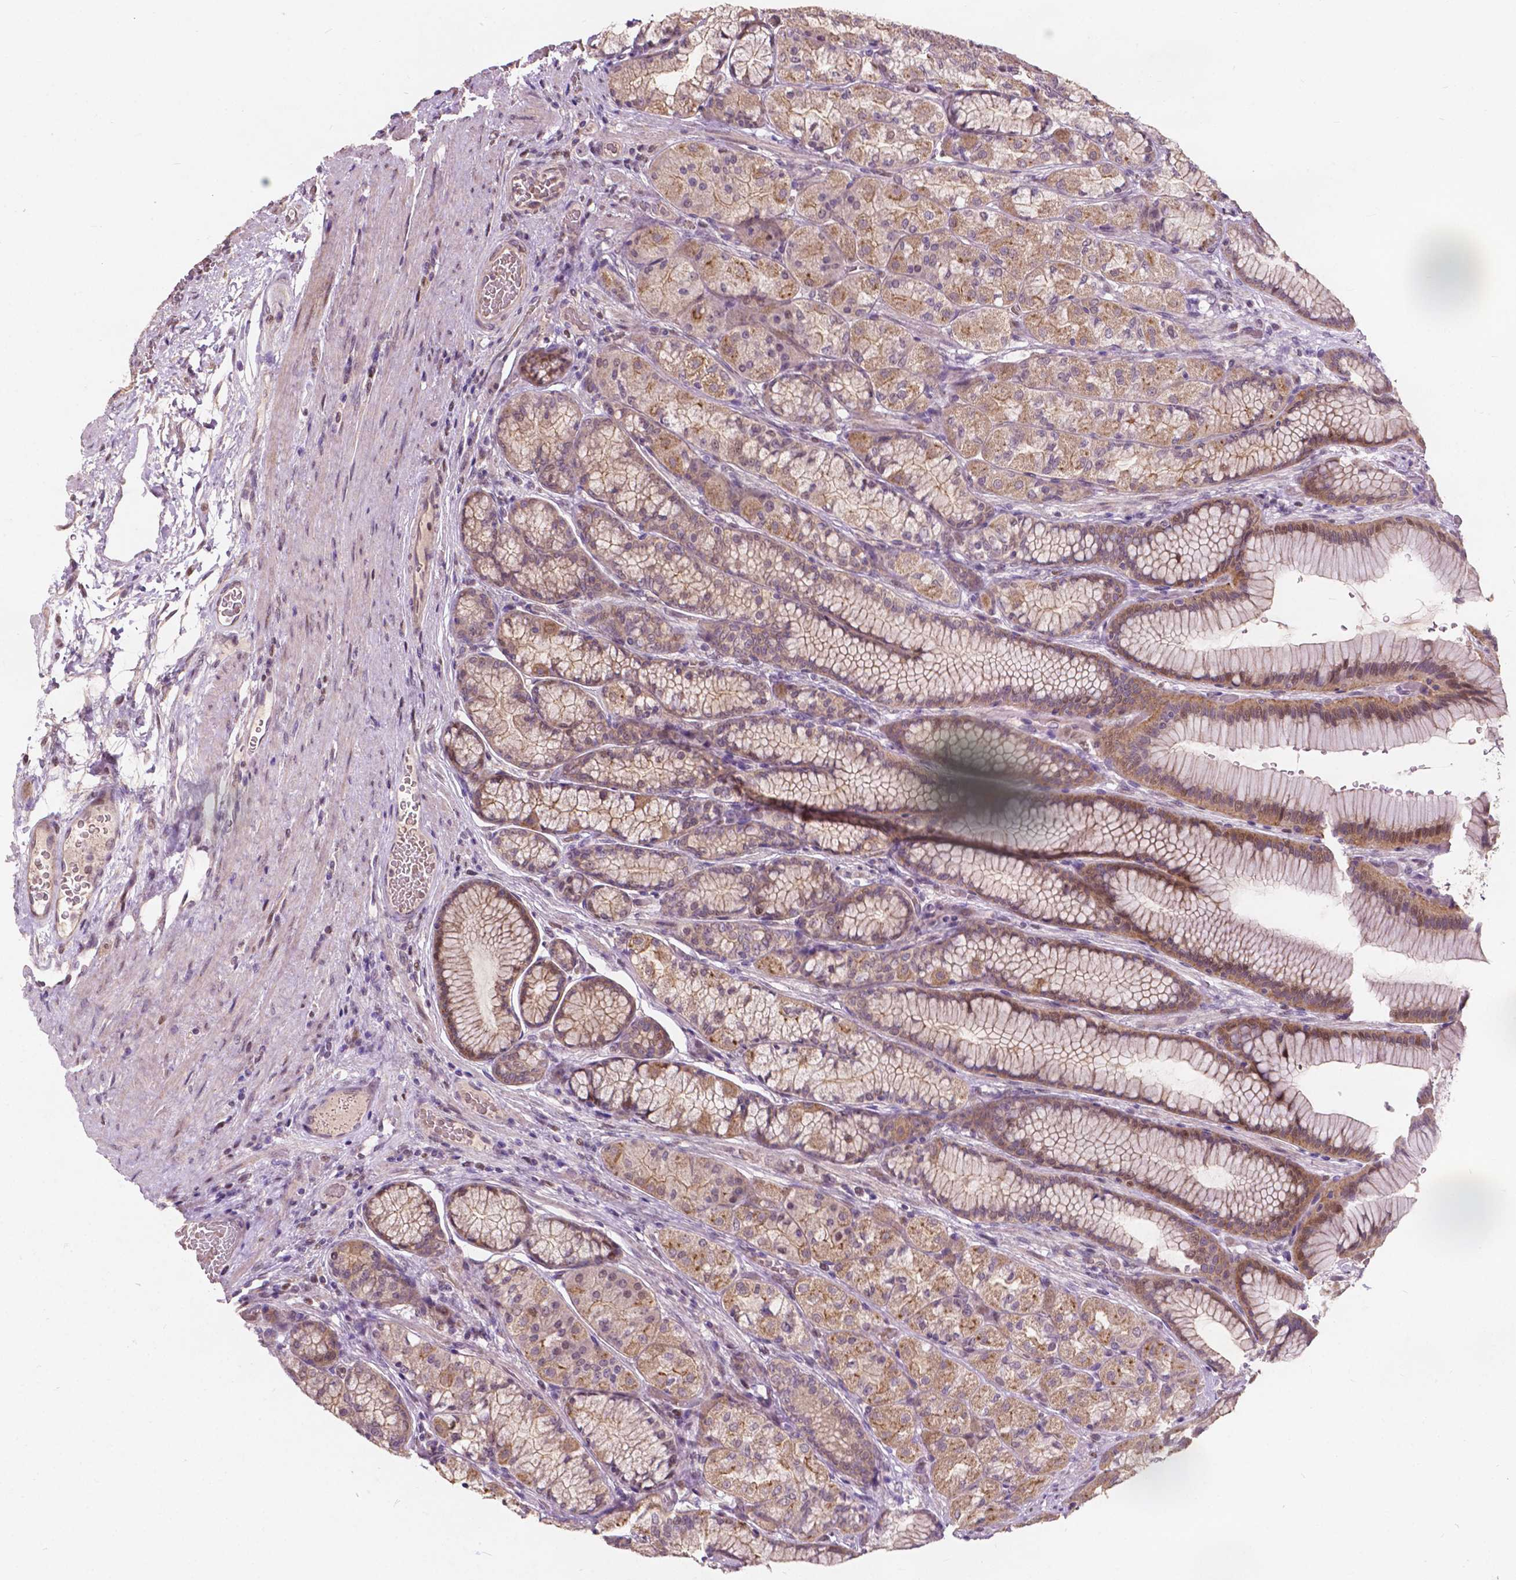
{"staining": {"intensity": "moderate", "quantity": ">75%", "location": "cytoplasmic/membranous,nuclear"}, "tissue": "stomach", "cell_type": "Glandular cells", "image_type": "normal", "snomed": [{"axis": "morphology", "description": "Normal tissue, NOS"}, {"axis": "morphology", "description": "Adenocarcinoma, NOS"}, {"axis": "morphology", "description": "Adenocarcinoma, High grade"}, {"axis": "topography", "description": "Stomach, upper"}, {"axis": "topography", "description": "Stomach"}], "caption": "The photomicrograph displays immunohistochemical staining of benign stomach. There is moderate cytoplasmic/membranous,nuclear staining is appreciated in about >75% of glandular cells. The staining was performed using DAB, with brown indicating positive protein expression. Nuclei are stained blue with hematoxylin.", "gene": "DUSP16", "patient": {"sex": "female", "age": 65}}